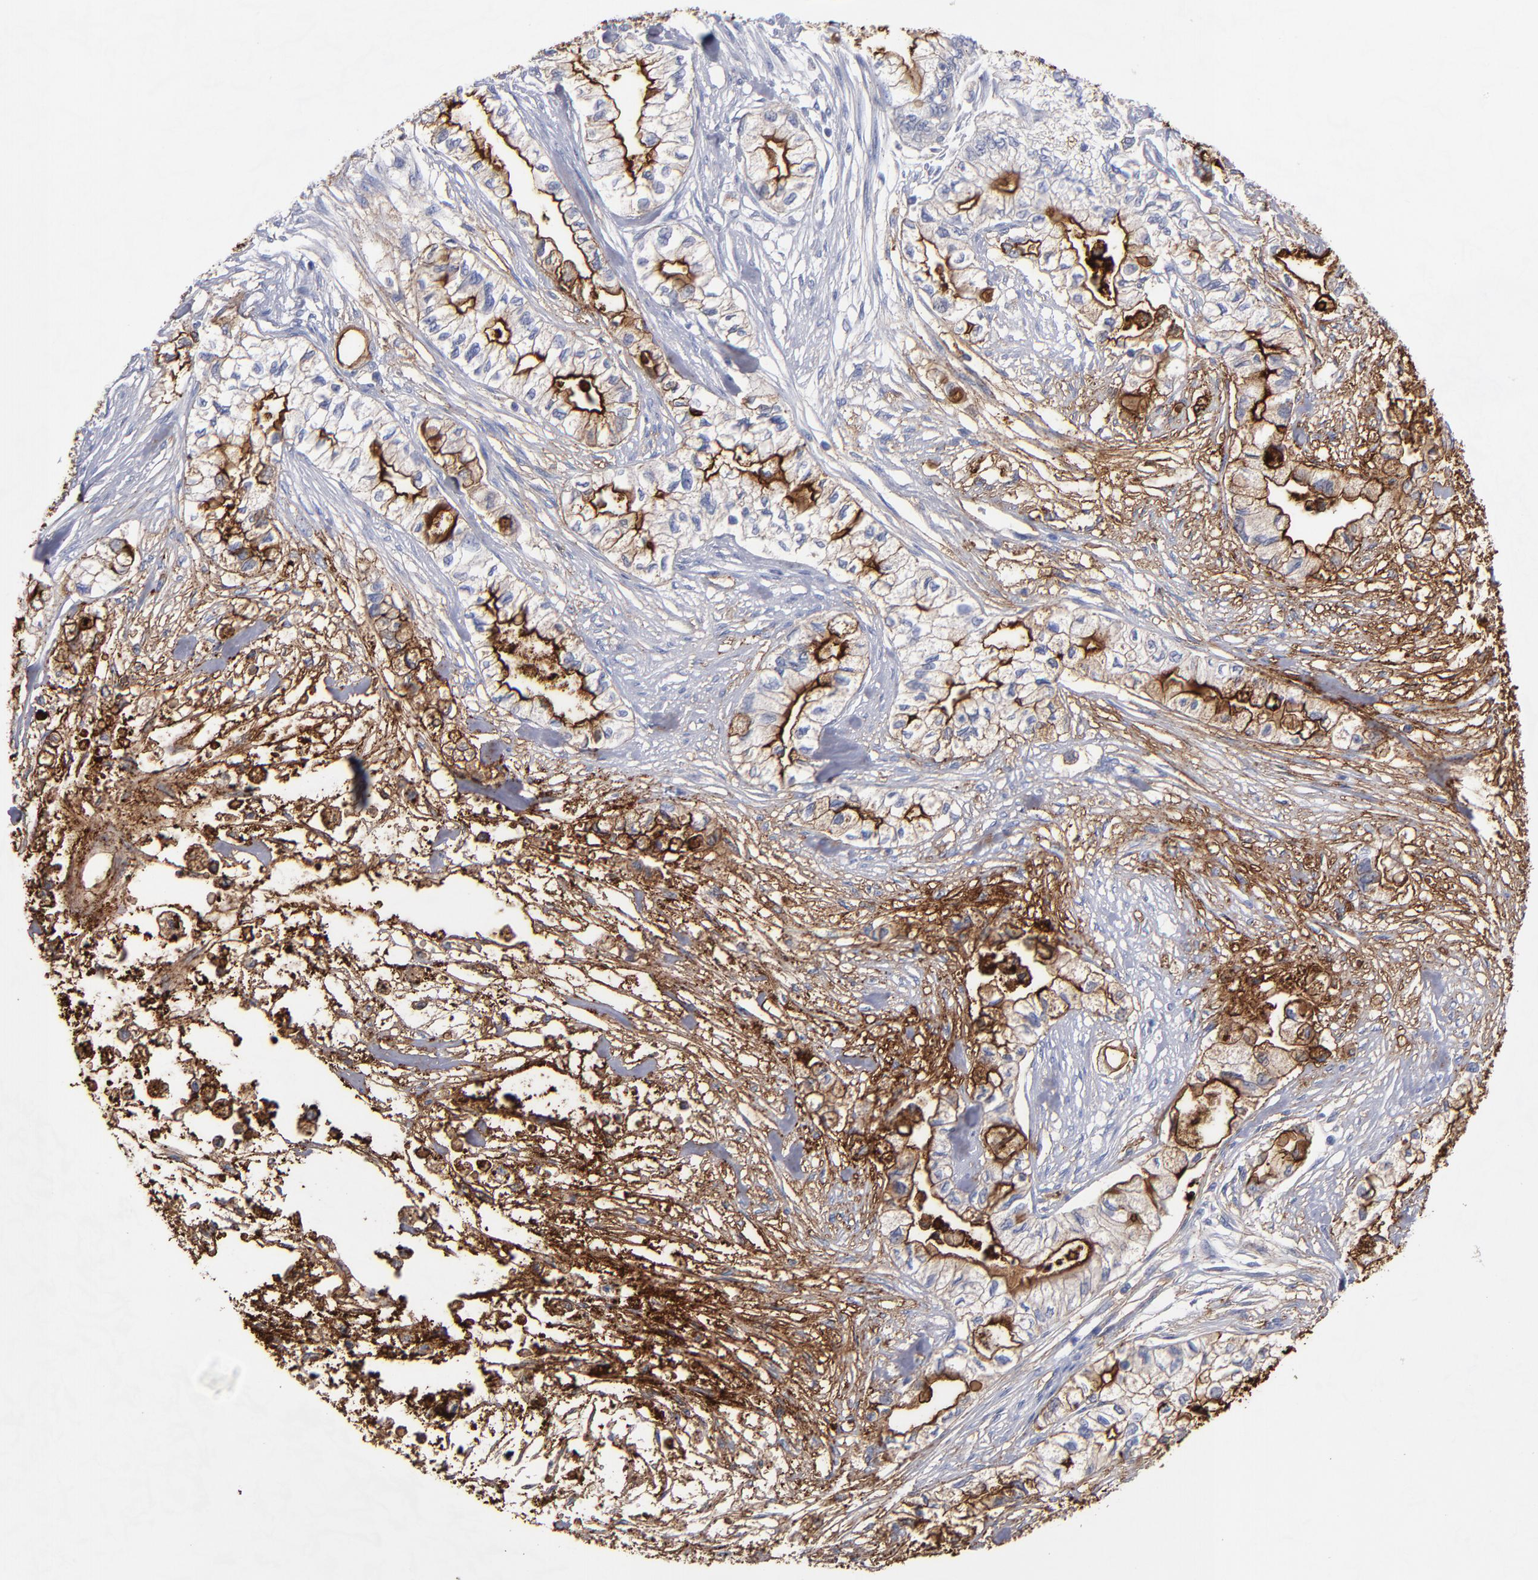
{"staining": {"intensity": "moderate", "quantity": "<25%", "location": "cytoplasmic/membranous"}, "tissue": "pancreatic cancer", "cell_type": "Tumor cells", "image_type": "cancer", "snomed": [{"axis": "morphology", "description": "Adenocarcinoma, NOS"}, {"axis": "topography", "description": "Pancreas"}], "caption": "Pancreatic adenocarcinoma tissue reveals moderate cytoplasmic/membranous staining in approximately <25% of tumor cells, visualized by immunohistochemistry.", "gene": "TM4SF1", "patient": {"sex": "male", "age": 79}}